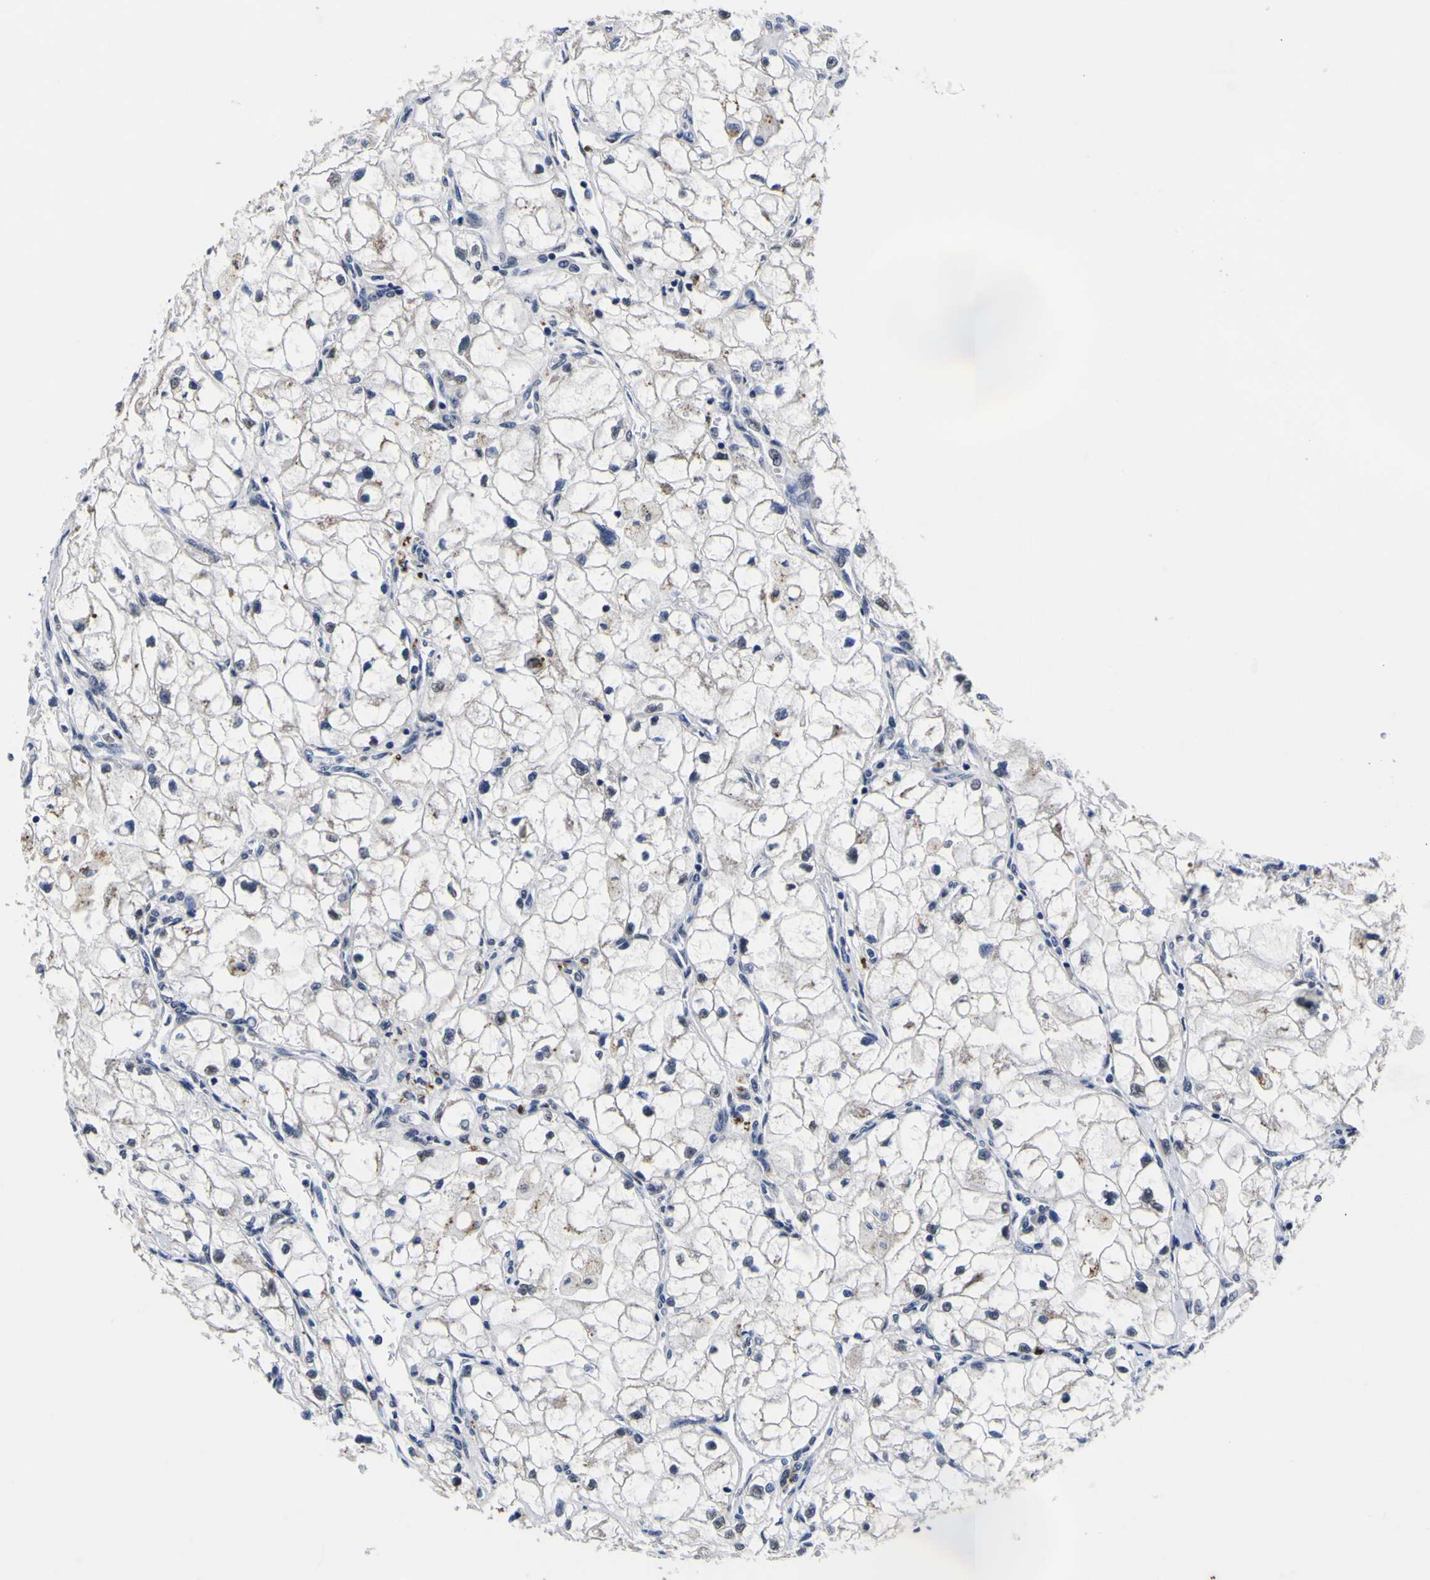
{"staining": {"intensity": "negative", "quantity": "none", "location": "none"}, "tissue": "renal cancer", "cell_type": "Tumor cells", "image_type": "cancer", "snomed": [{"axis": "morphology", "description": "Adenocarcinoma, NOS"}, {"axis": "topography", "description": "Kidney"}], "caption": "High power microscopy histopathology image of an immunohistochemistry (IHC) histopathology image of renal cancer, revealing no significant staining in tumor cells.", "gene": "IGFLR1", "patient": {"sex": "female", "age": 70}}